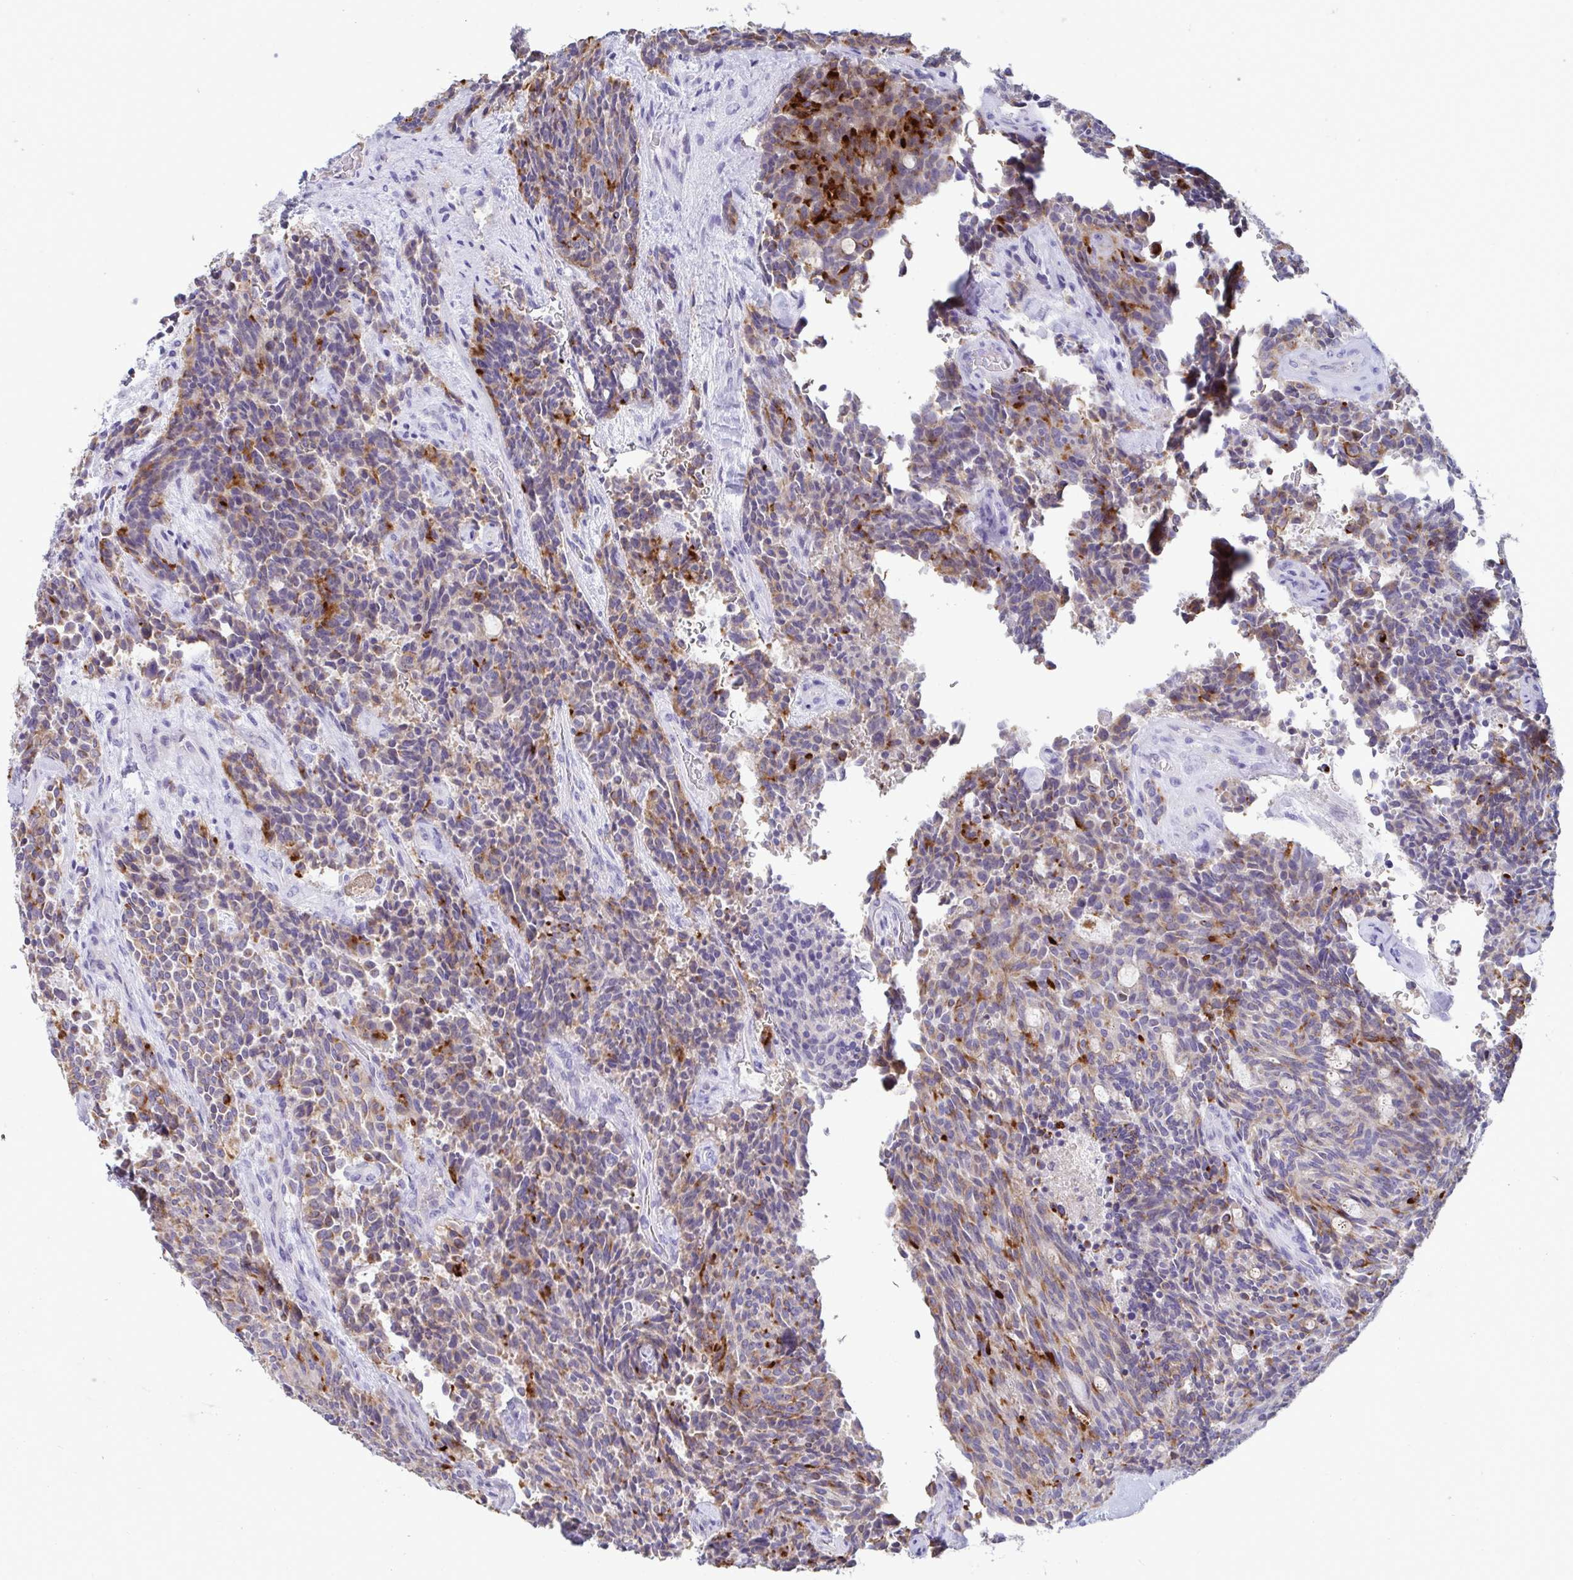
{"staining": {"intensity": "moderate", "quantity": "25%-75%", "location": "cytoplasmic/membranous"}, "tissue": "carcinoid", "cell_type": "Tumor cells", "image_type": "cancer", "snomed": [{"axis": "morphology", "description": "Carcinoid, malignant, NOS"}, {"axis": "topography", "description": "Pancreas"}], "caption": "A histopathology image showing moderate cytoplasmic/membranous expression in about 25%-75% of tumor cells in malignant carcinoid, as visualized by brown immunohistochemical staining.", "gene": "TAS2R38", "patient": {"sex": "female", "age": 54}}